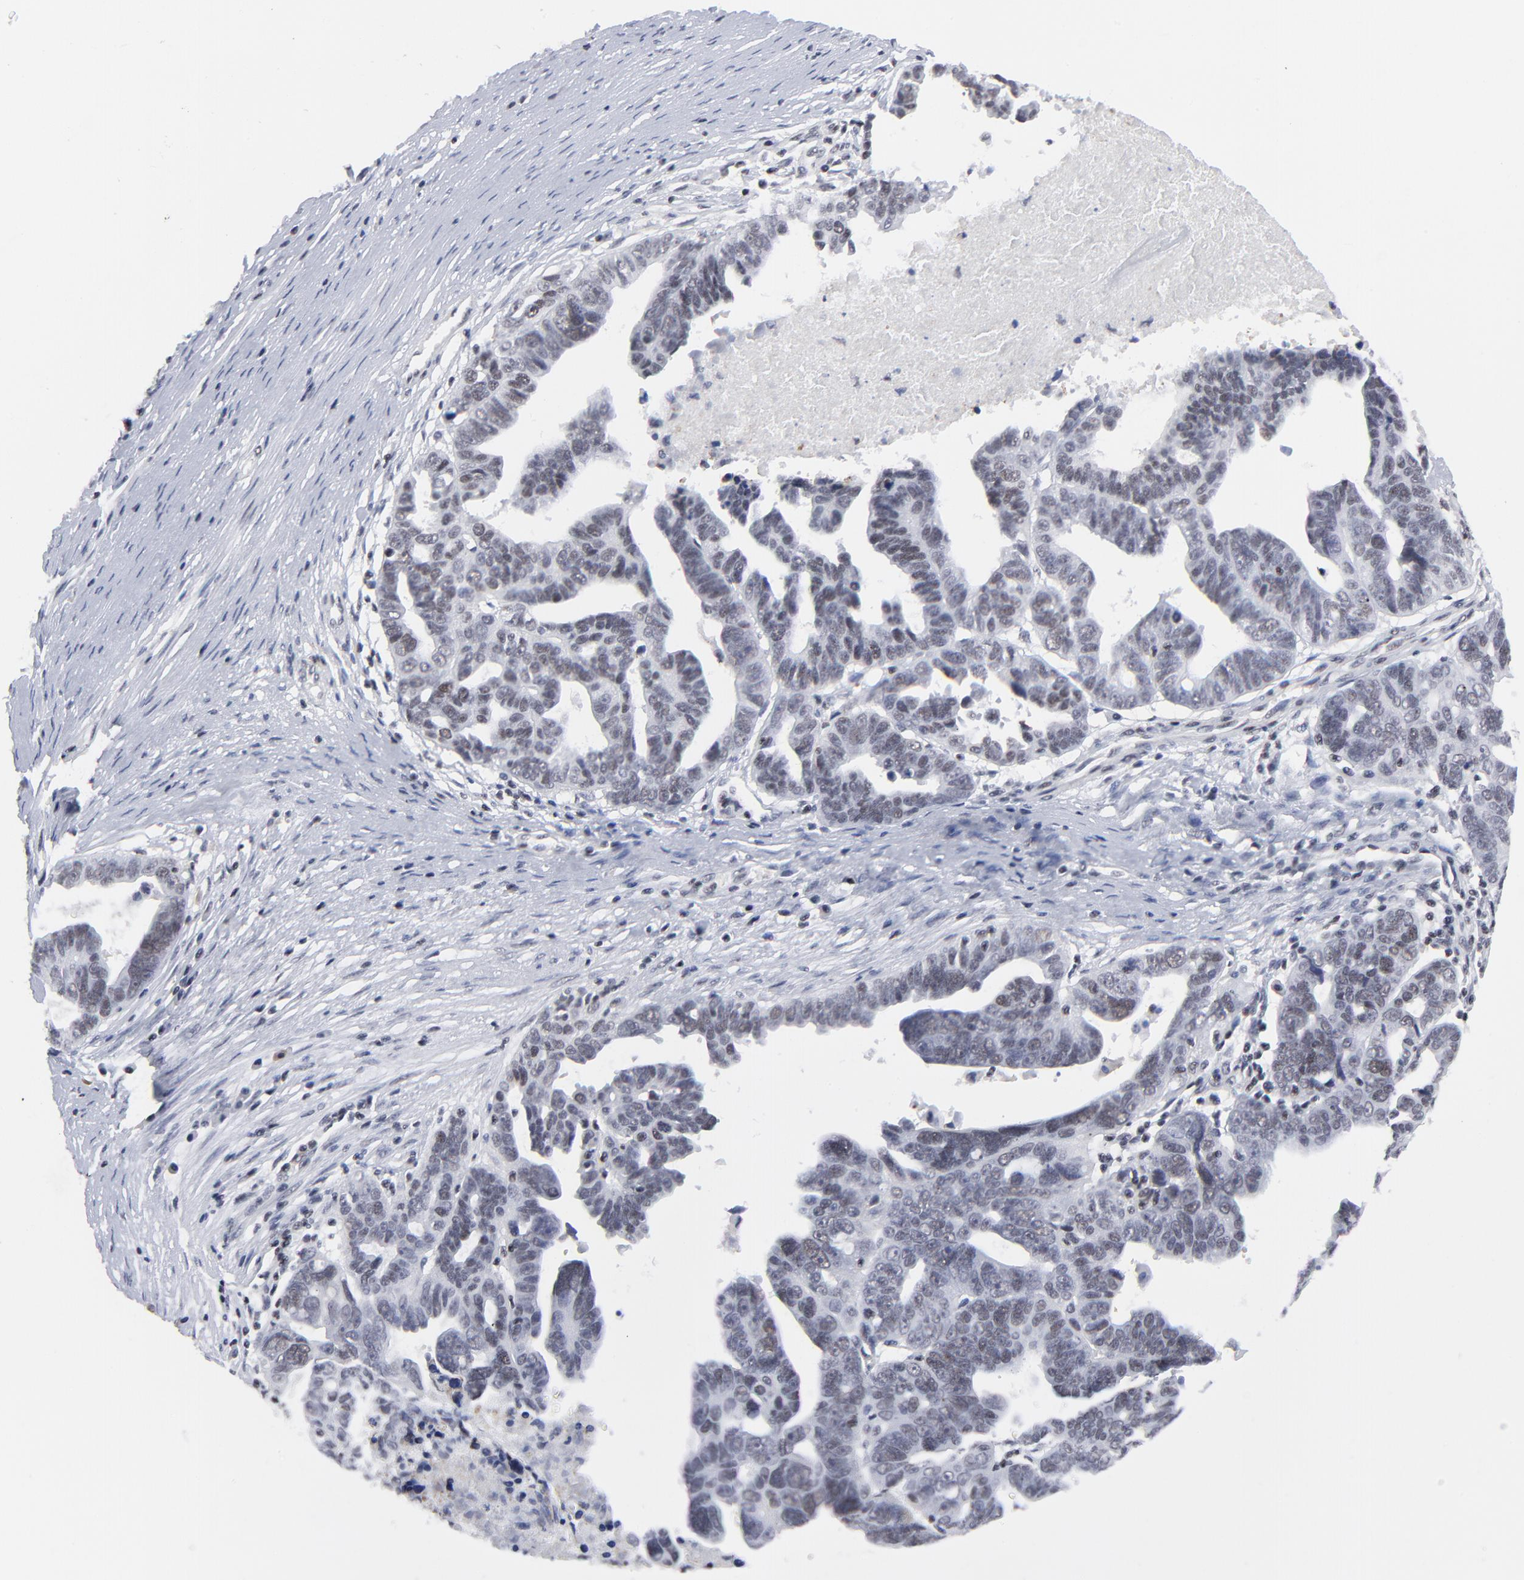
{"staining": {"intensity": "weak", "quantity": "<25%", "location": "nuclear"}, "tissue": "ovarian cancer", "cell_type": "Tumor cells", "image_type": "cancer", "snomed": [{"axis": "morphology", "description": "Carcinoma, endometroid"}, {"axis": "morphology", "description": "Cystadenocarcinoma, serous, NOS"}, {"axis": "topography", "description": "Ovary"}], "caption": "This is a image of IHC staining of serous cystadenocarcinoma (ovarian), which shows no positivity in tumor cells.", "gene": "SP2", "patient": {"sex": "female", "age": 45}}